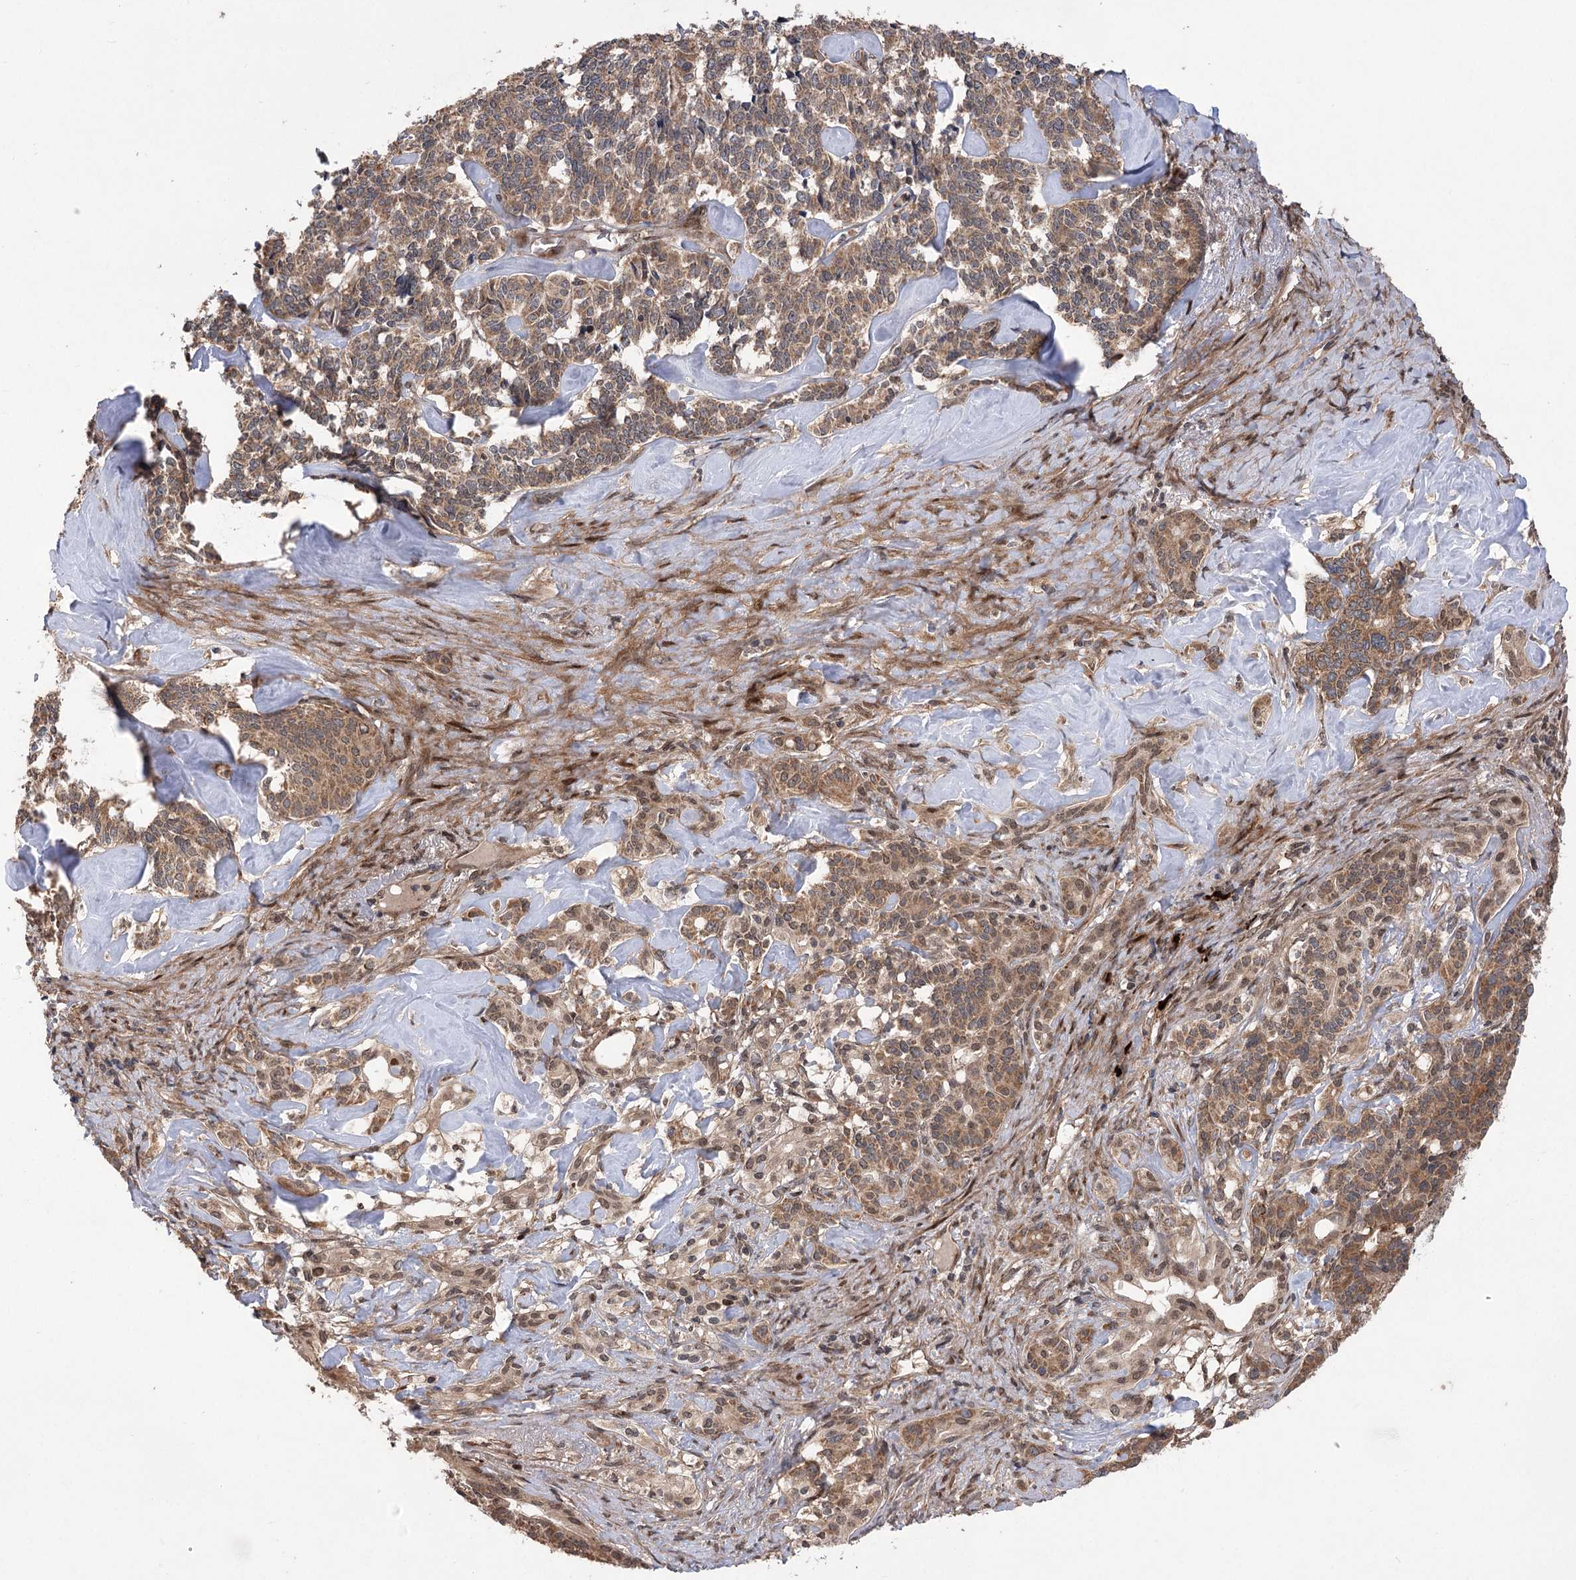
{"staining": {"intensity": "moderate", "quantity": ">75%", "location": "cytoplasmic/membranous"}, "tissue": "pancreatic cancer", "cell_type": "Tumor cells", "image_type": "cancer", "snomed": [{"axis": "morphology", "description": "Adenocarcinoma, NOS"}, {"axis": "topography", "description": "Pancreas"}], "caption": "Pancreatic adenocarcinoma stained with immunohistochemistry shows moderate cytoplasmic/membranous expression in approximately >75% of tumor cells.", "gene": "TENM2", "patient": {"sex": "female", "age": 74}}